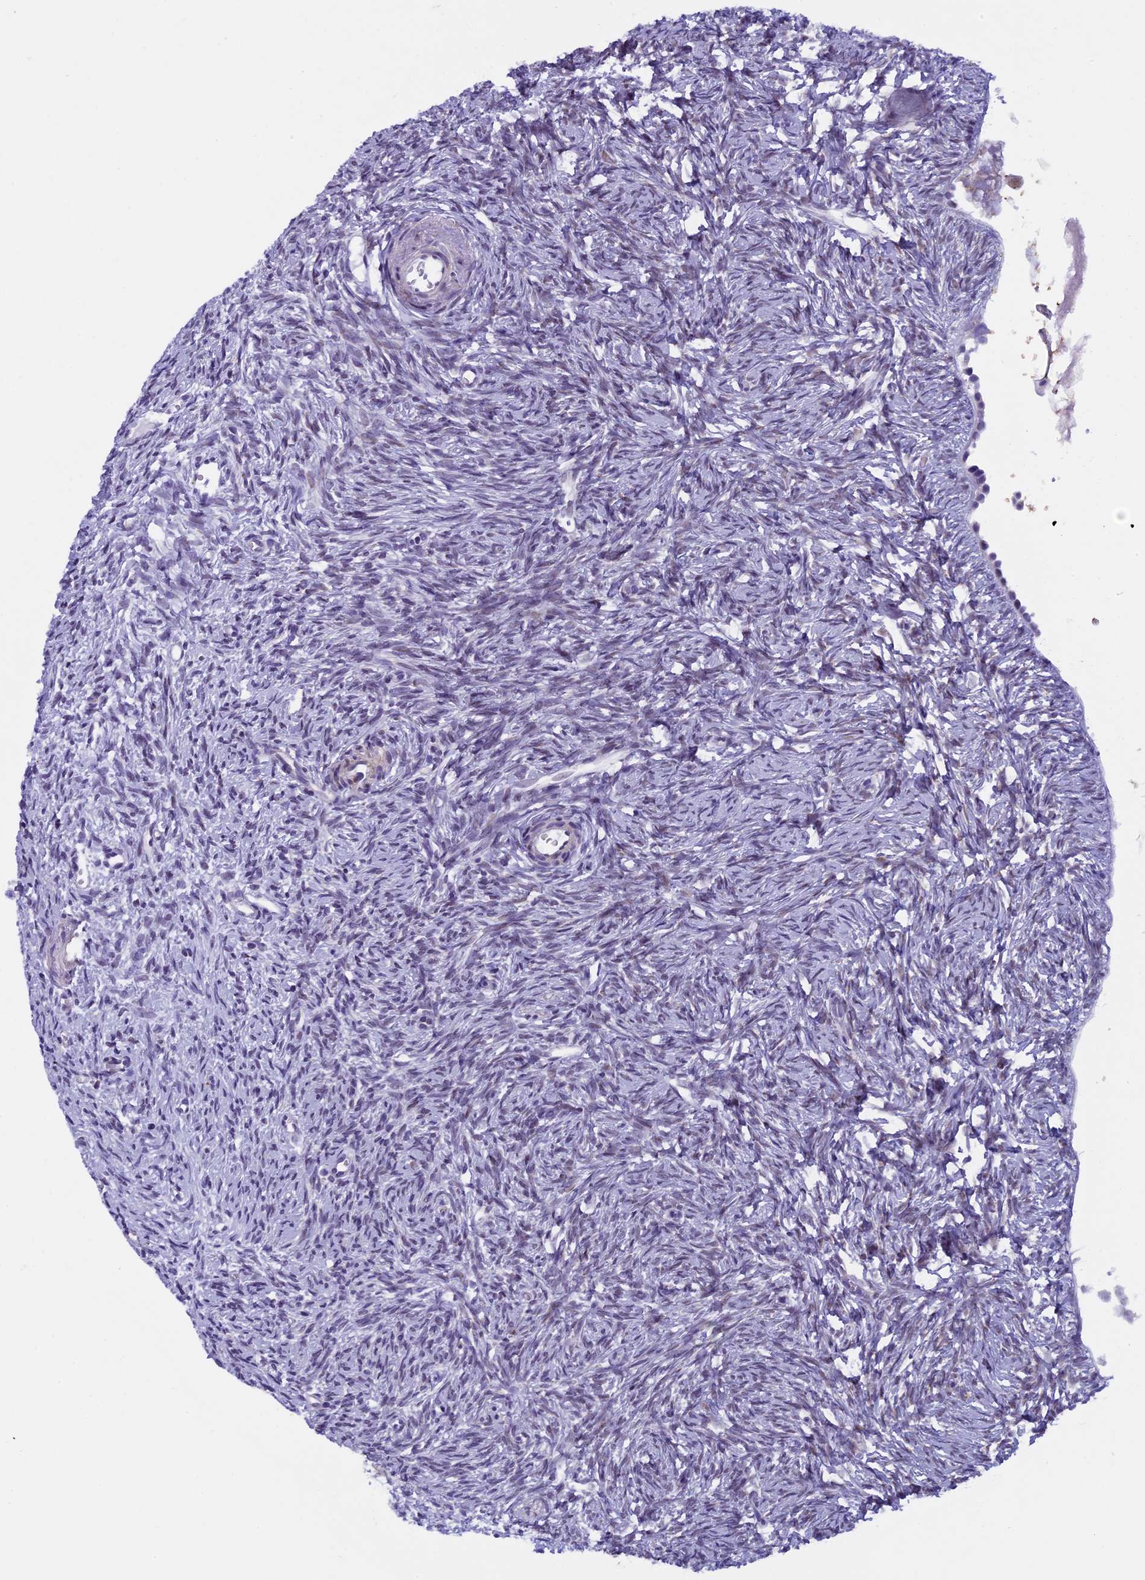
{"staining": {"intensity": "negative", "quantity": "none", "location": "none"}, "tissue": "ovary", "cell_type": "Ovarian stroma cells", "image_type": "normal", "snomed": [{"axis": "morphology", "description": "Normal tissue, NOS"}, {"axis": "topography", "description": "Ovary"}], "caption": "An immunohistochemistry photomicrograph of benign ovary is shown. There is no staining in ovarian stroma cells of ovary. The staining is performed using DAB brown chromogen with nuclei counter-stained in using hematoxylin.", "gene": "ZNF317", "patient": {"sex": "female", "age": 51}}